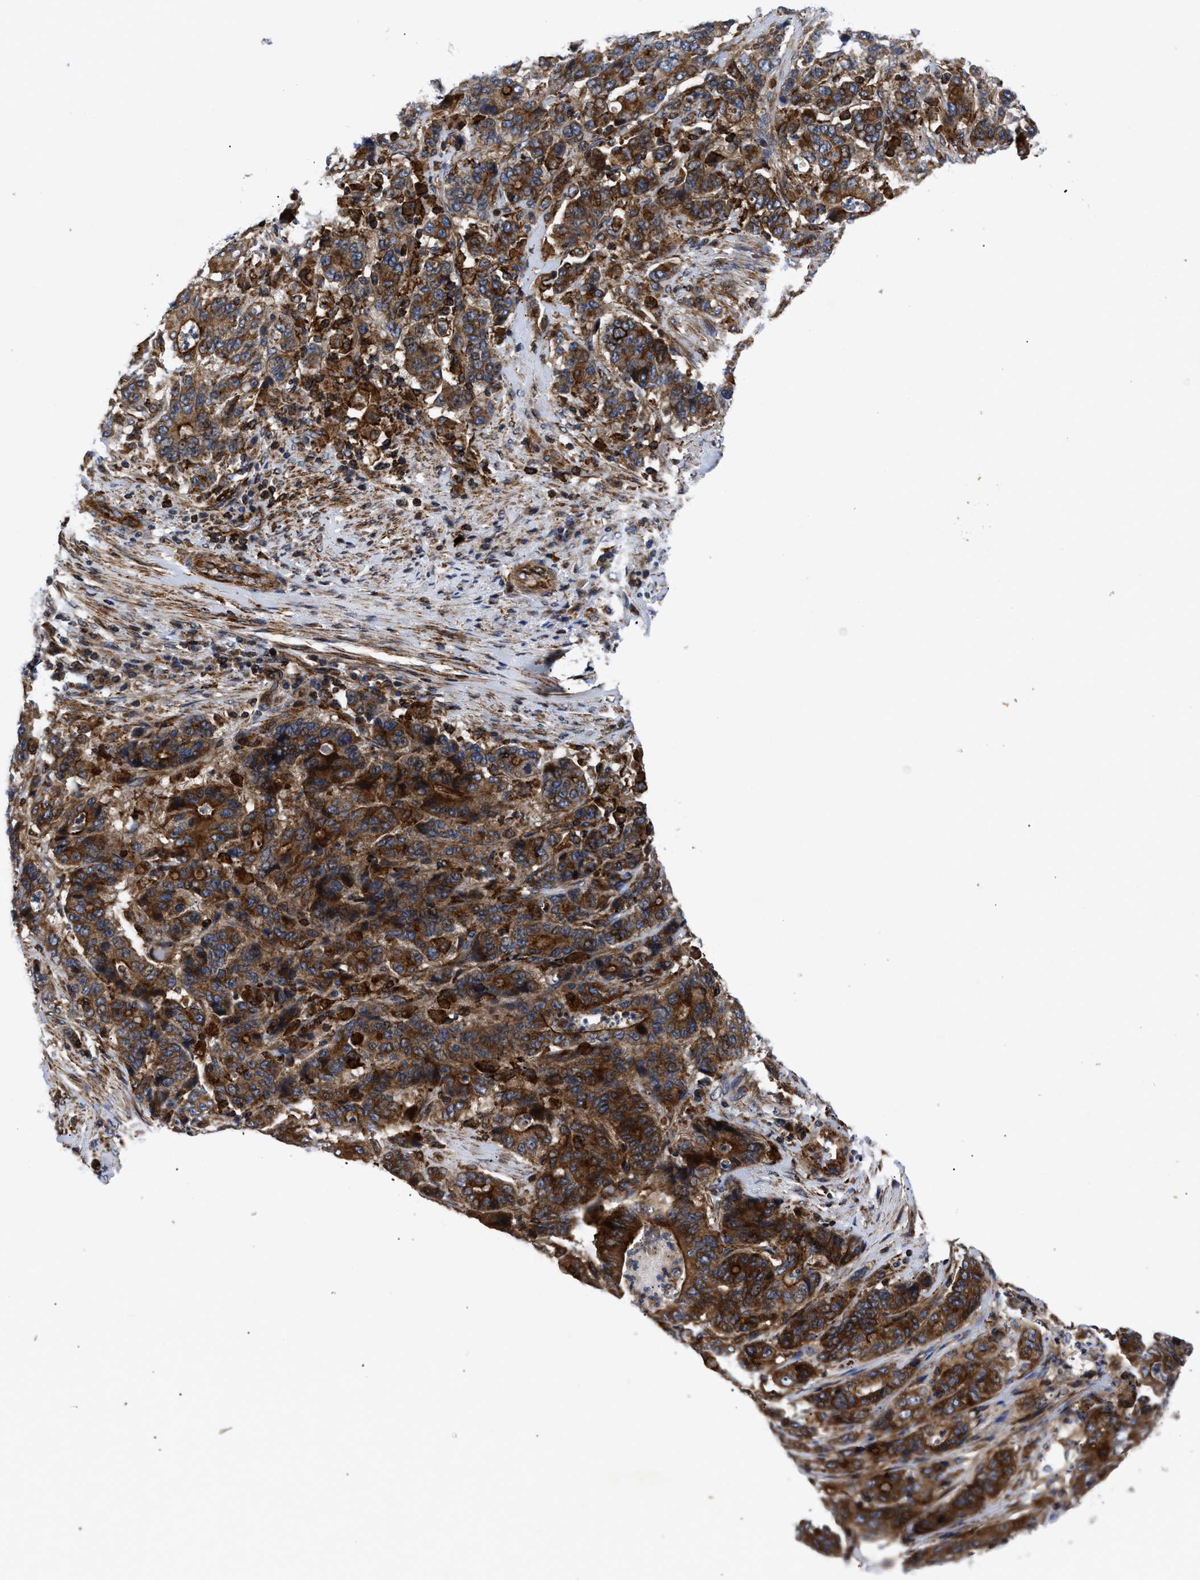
{"staining": {"intensity": "strong", "quantity": ">75%", "location": "cytoplasmic/membranous"}, "tissue": "stomach cancer", "cell_type": "Tumor cells", "image_type": "cancer", "snomed": [{"axis": "morphology", "description": "Adenocarcinoma, NOS"}, {"axis": "topography", "description": "Stomach"}], "caption": "This is a micrograph of immunohistochemistry staining of stomach cancer (adenocarcinoma), which shows strong staining in the cytoplasmic/membranous of tumor cells.", "gene": "SPAST", "patient": {"sex": "female", "age": 73}}